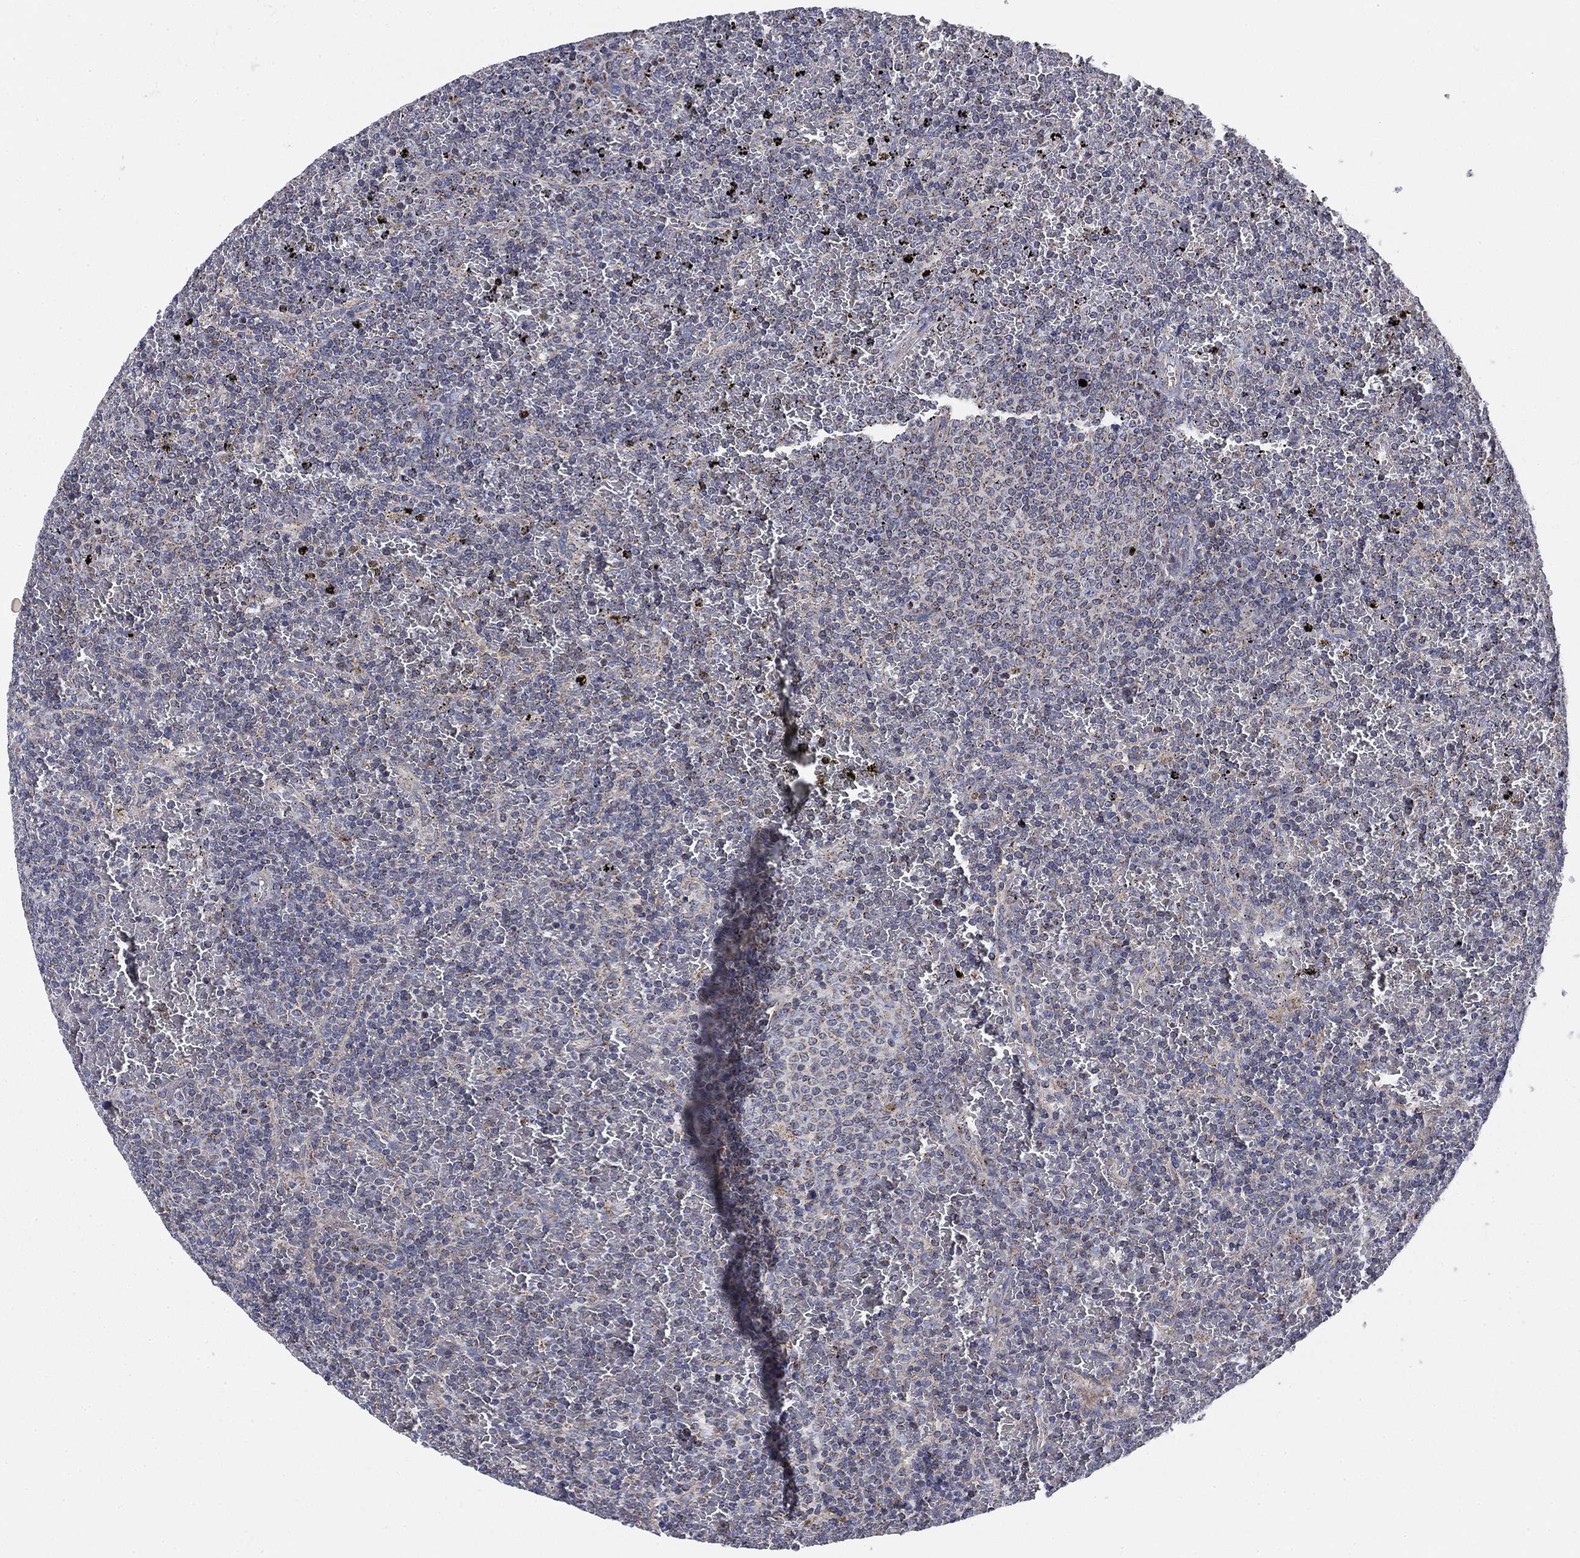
{"staining": {"intensity": "negative", "quantity": "none", "location": "none"}, "tissue": "lymphoma", "cell_type": "Tumor cells", "image_type": "cancer", "snomed": [{"axis": "morphology", "description": "Malignant lymphoma, non-Hodgkin's type, Low grade"}, {"axis": "topography", "description": "Spleen"}], "caption": "IHC photomicrograph of neoplastic tissue: human lymphoma stained with DAB reveals no significant protein expression in tumor cells. (DAB immunohistochemistry, high magnification).", "gene": "NACAD", "patient": {"sex": "female", "age": 77}}